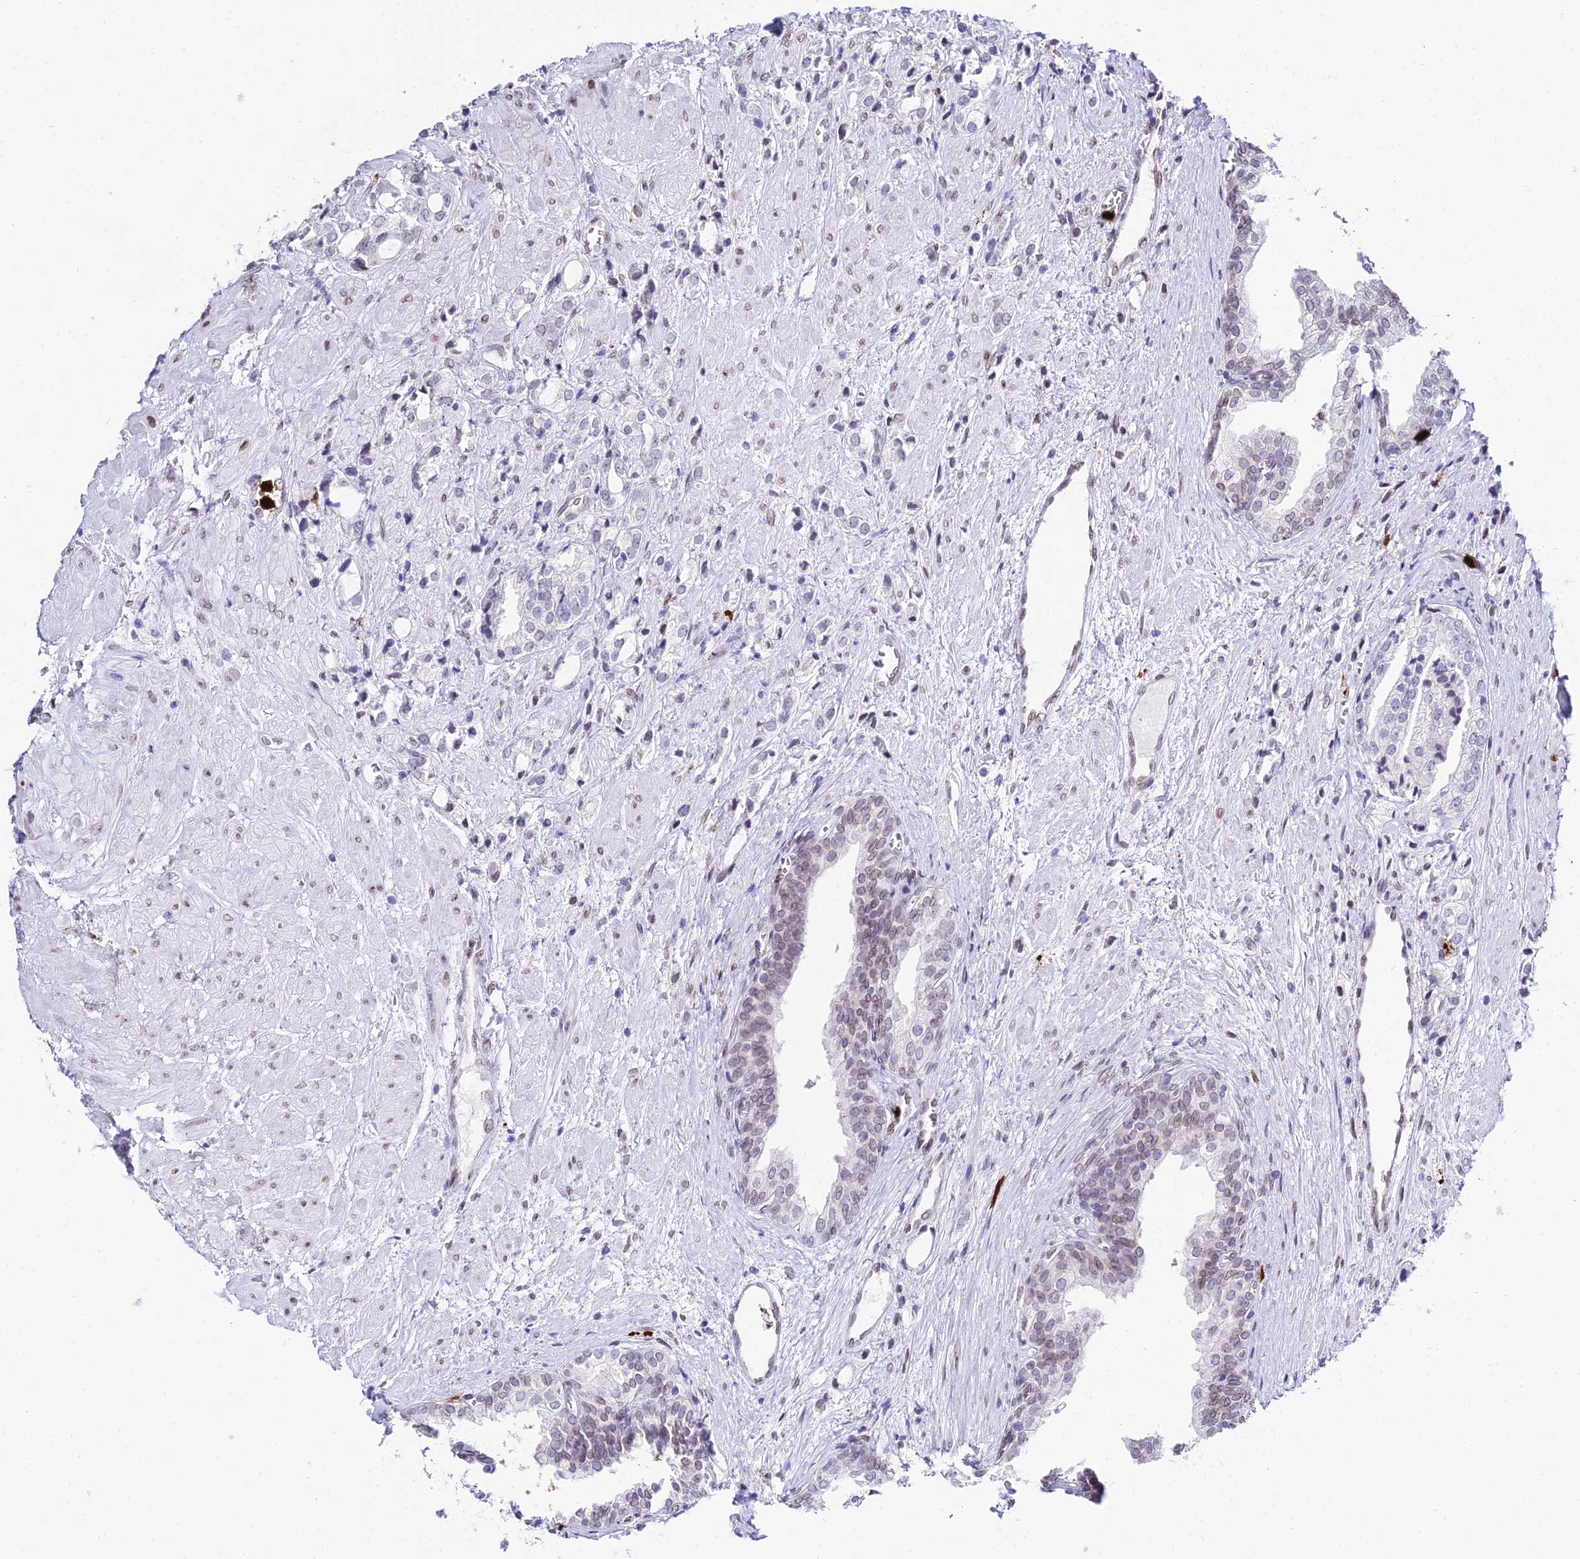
{"staining": {"intensity": "negative", "quantity": "none", "location": "none"}, "tissue": "prostate cancer", "cell_type": "Tumor cells", "image_type": "cancer", "snomed": [{"axis": "morphology", "description": "Adenocarcinoma, High grade"}, {"axis": "topography", "description": "Prostate"}], "caption": "Protein analysis of adenocarcinoma (high-grade) (prostate) reveals no significant positivity in tumor cells.", "gene": "MCM10", "patient": {"sex": "male", "age": 50}}